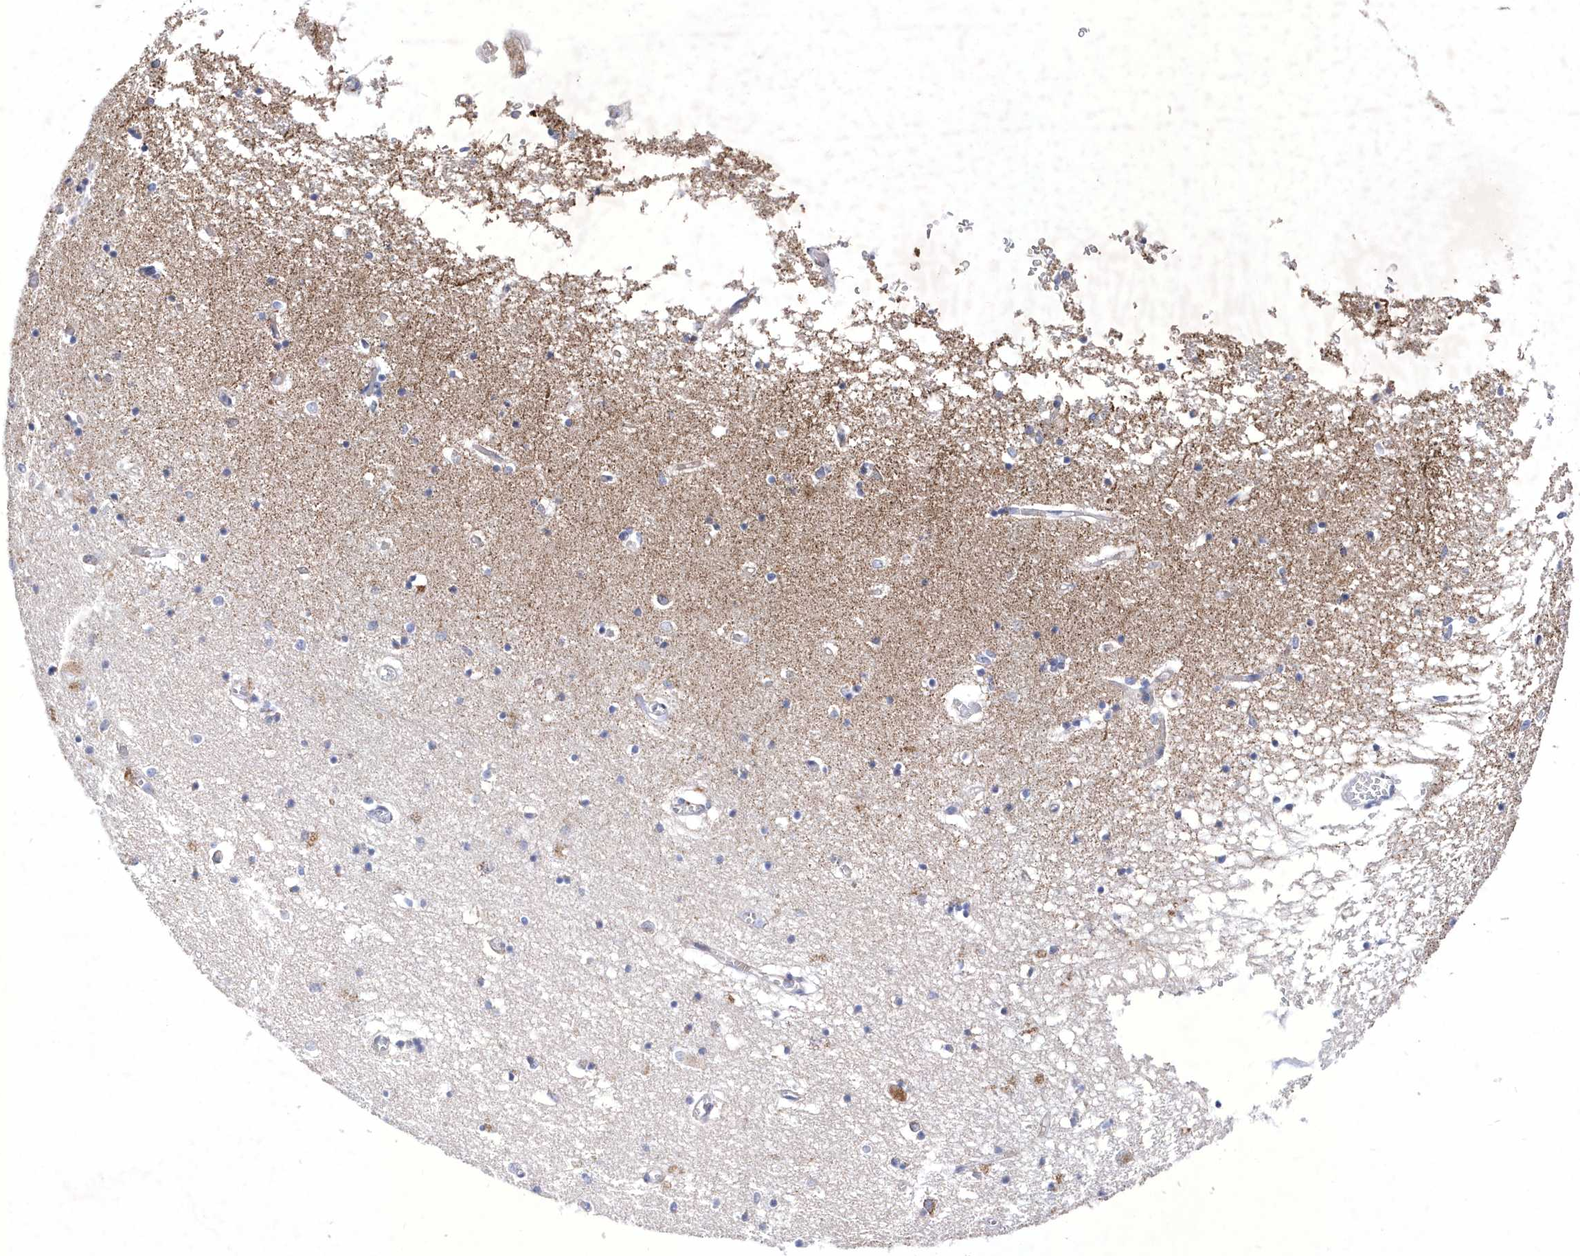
{"staining": {"intensity": "moderate", "quantity": "<25%", "location": "cytoplasmic/membranous"}, "tissue": "hippocampus", "cell_type": "Glial cells", "image_type": "normal", "snomed": [{"axis": "morphology", "description": "Normal tissue, NOS"}, {"axis": "topography", "description": "Hippocampus"}], "caption": "Brown immunohistochemical staining in benign human hippocampus displays moderate cytoplasmic/membranous staining in approximately <25% of glial cells. (DAB (3,3'-diaminobenzidine) IHC with brightfield microscopy, high magnification).", "gene": "METTL8", "patient": {"sex": "male", "age": 70}}